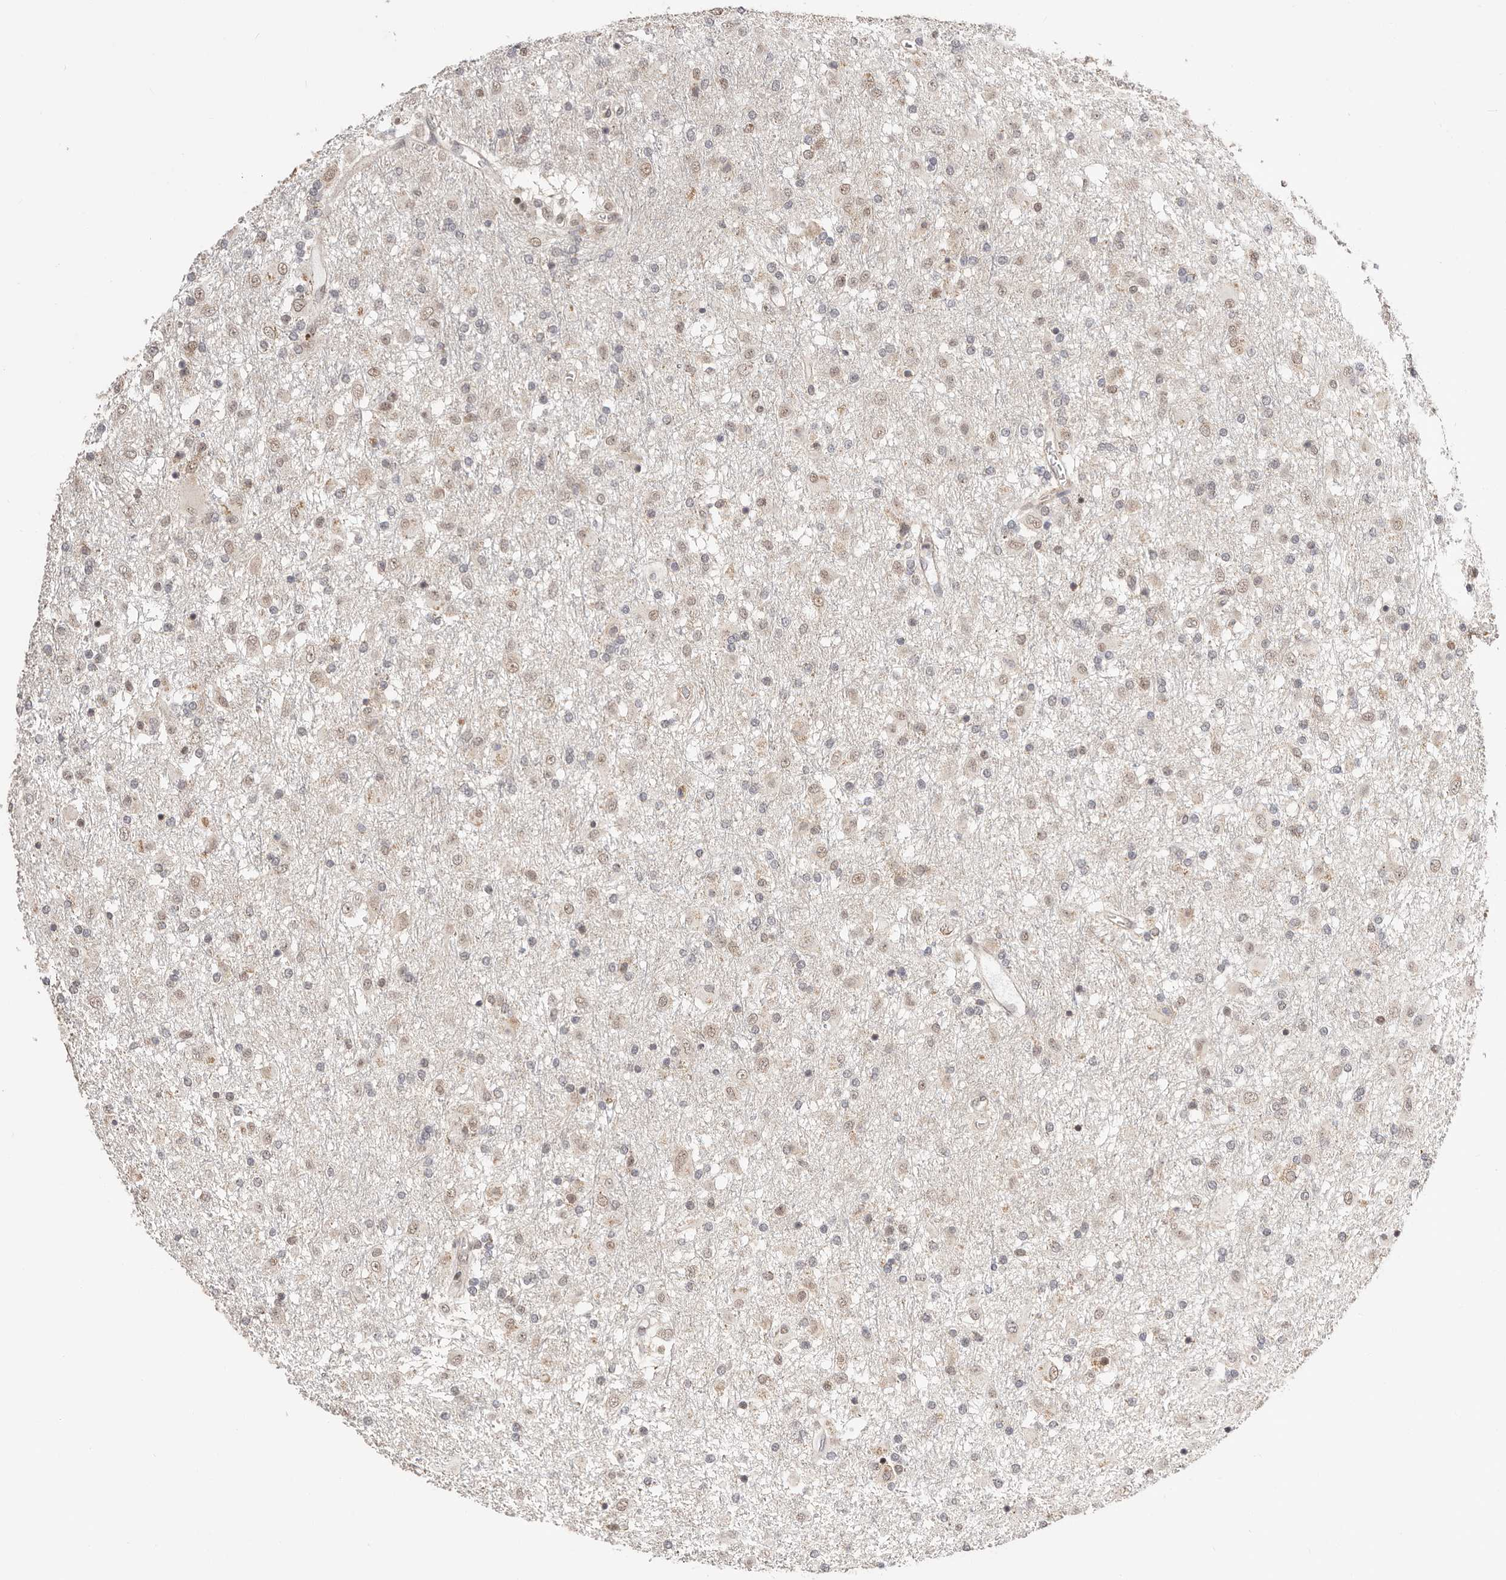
{"staining": {"intensity": "moderate", "quantity": "25%-75%", "location": "nuclear"}, "tissue": "glioma", "cell_type": "Tumor cells", "image_type": "cancer", "snomed": [{"axis": "morphology", "description": "Glioma, malignant, Low grade"}, {"axis": "topography", "description": "Brain"}], "caption": "A histopathology image of human malignant glioma (low-grade) stained for a protein reveals moderate nuclear brown staining in tumor cells. The staining was performed using DAB, with brown indicating positive protein expression. Nuclei are stained blue with hematoxylin.", "gene": "CTNNBL1", "patient": {"sex": "male", "age": 65}}